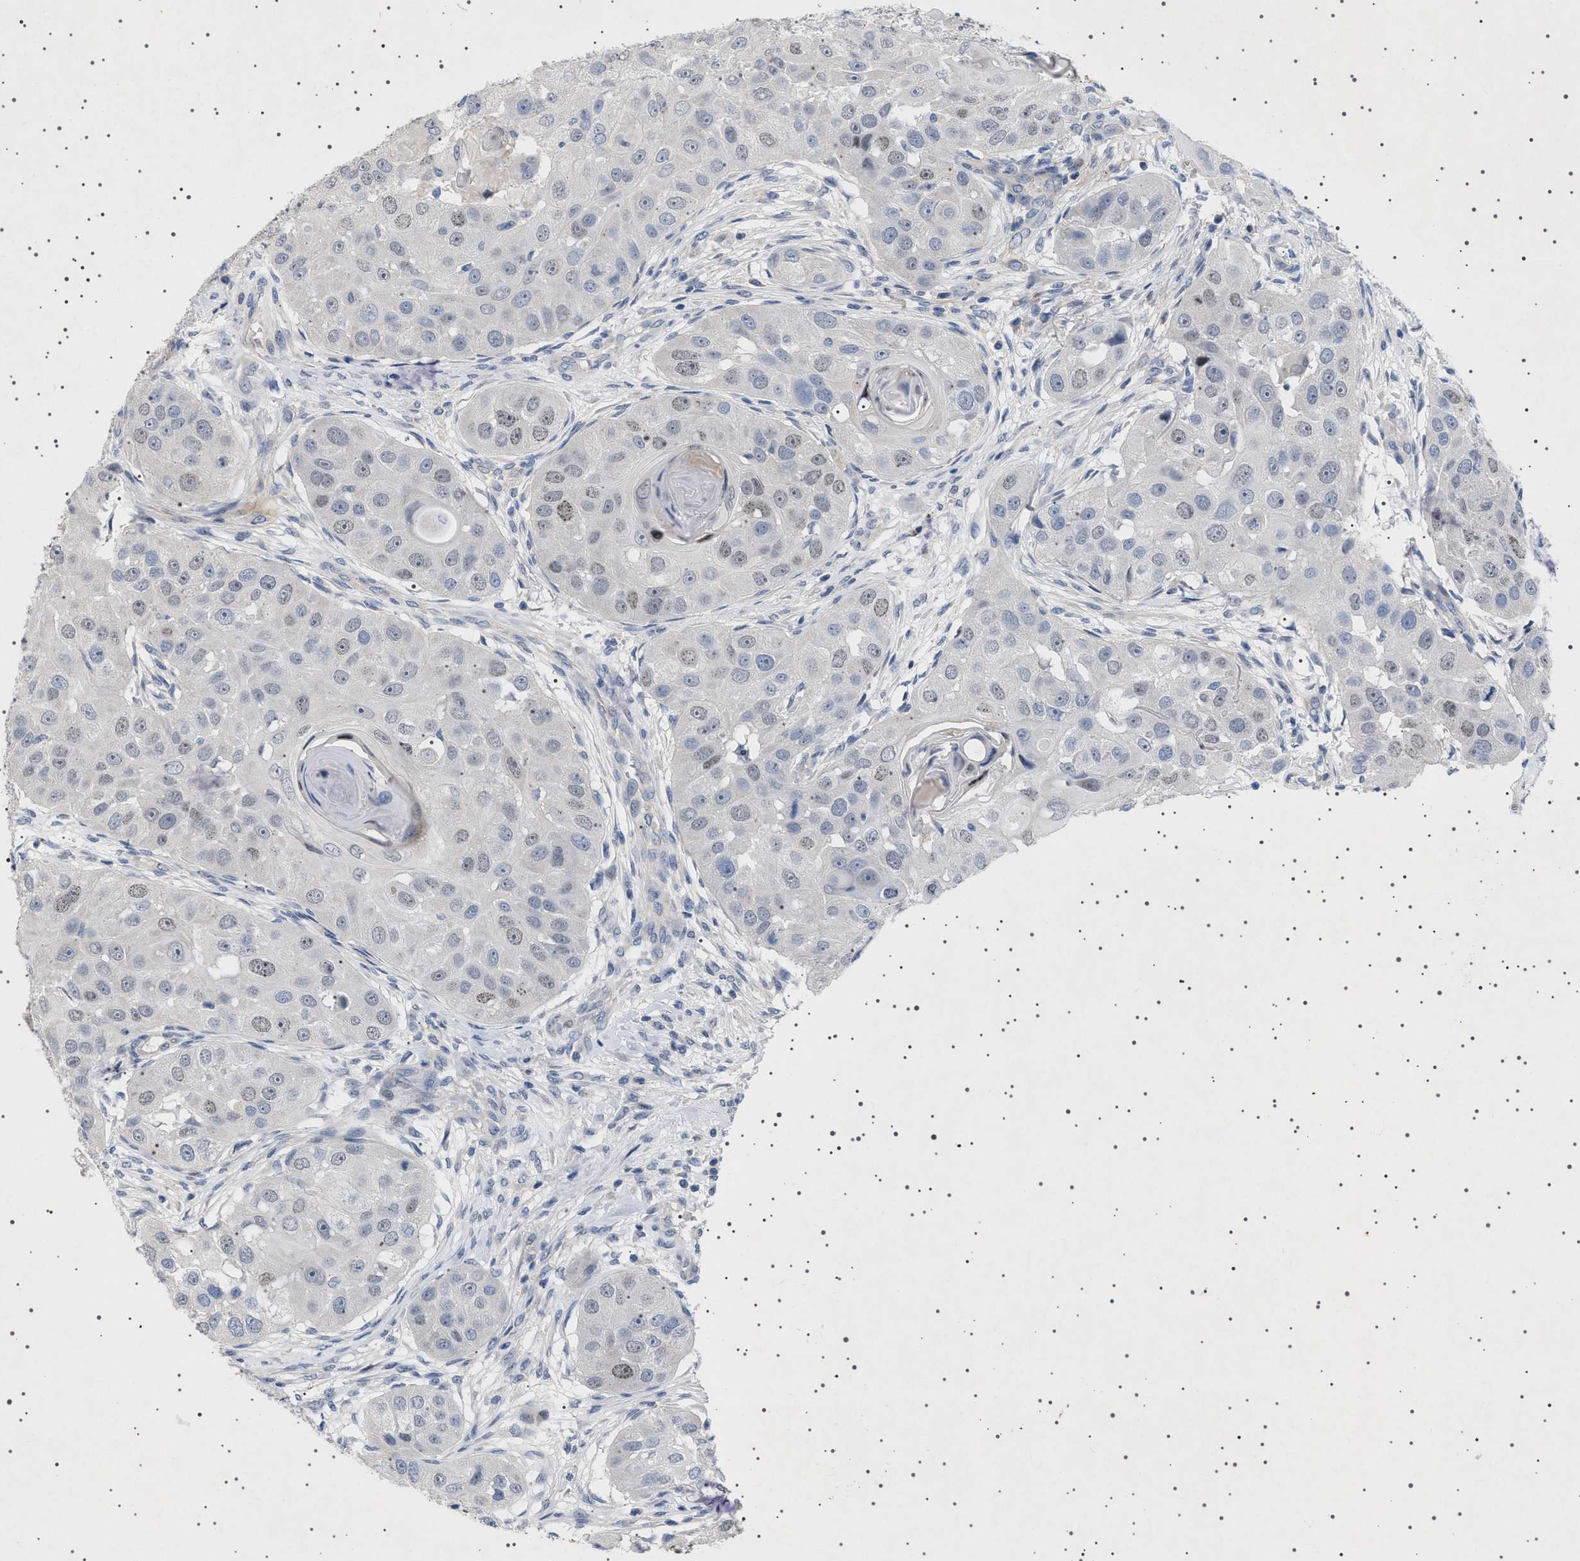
{"staining": {"intensity": "weak", "quantity": "<25%", "location": "nuclear"}, "tissue": "head and neck cancer", "cell_type": "Tumor cells", "image_type": "cancer", "snomed": [{"axis": "morphology", "description": "Normal tissue, NOS"}, {"axis": "morphology", "description": "Squamous cell carcinoma, NOS"}, {"axis": "topography", "description": "Skeletal muscle"}, {"axis": "topography", "description": "Head-Neck"}], "caption": "This is an immunohistochemistry image of human squamous cell carcinoma (head and neck). There is no expression in tumor cells.", "gene": "HTR1A", "patient": {"sex": "male", "age": 51}}